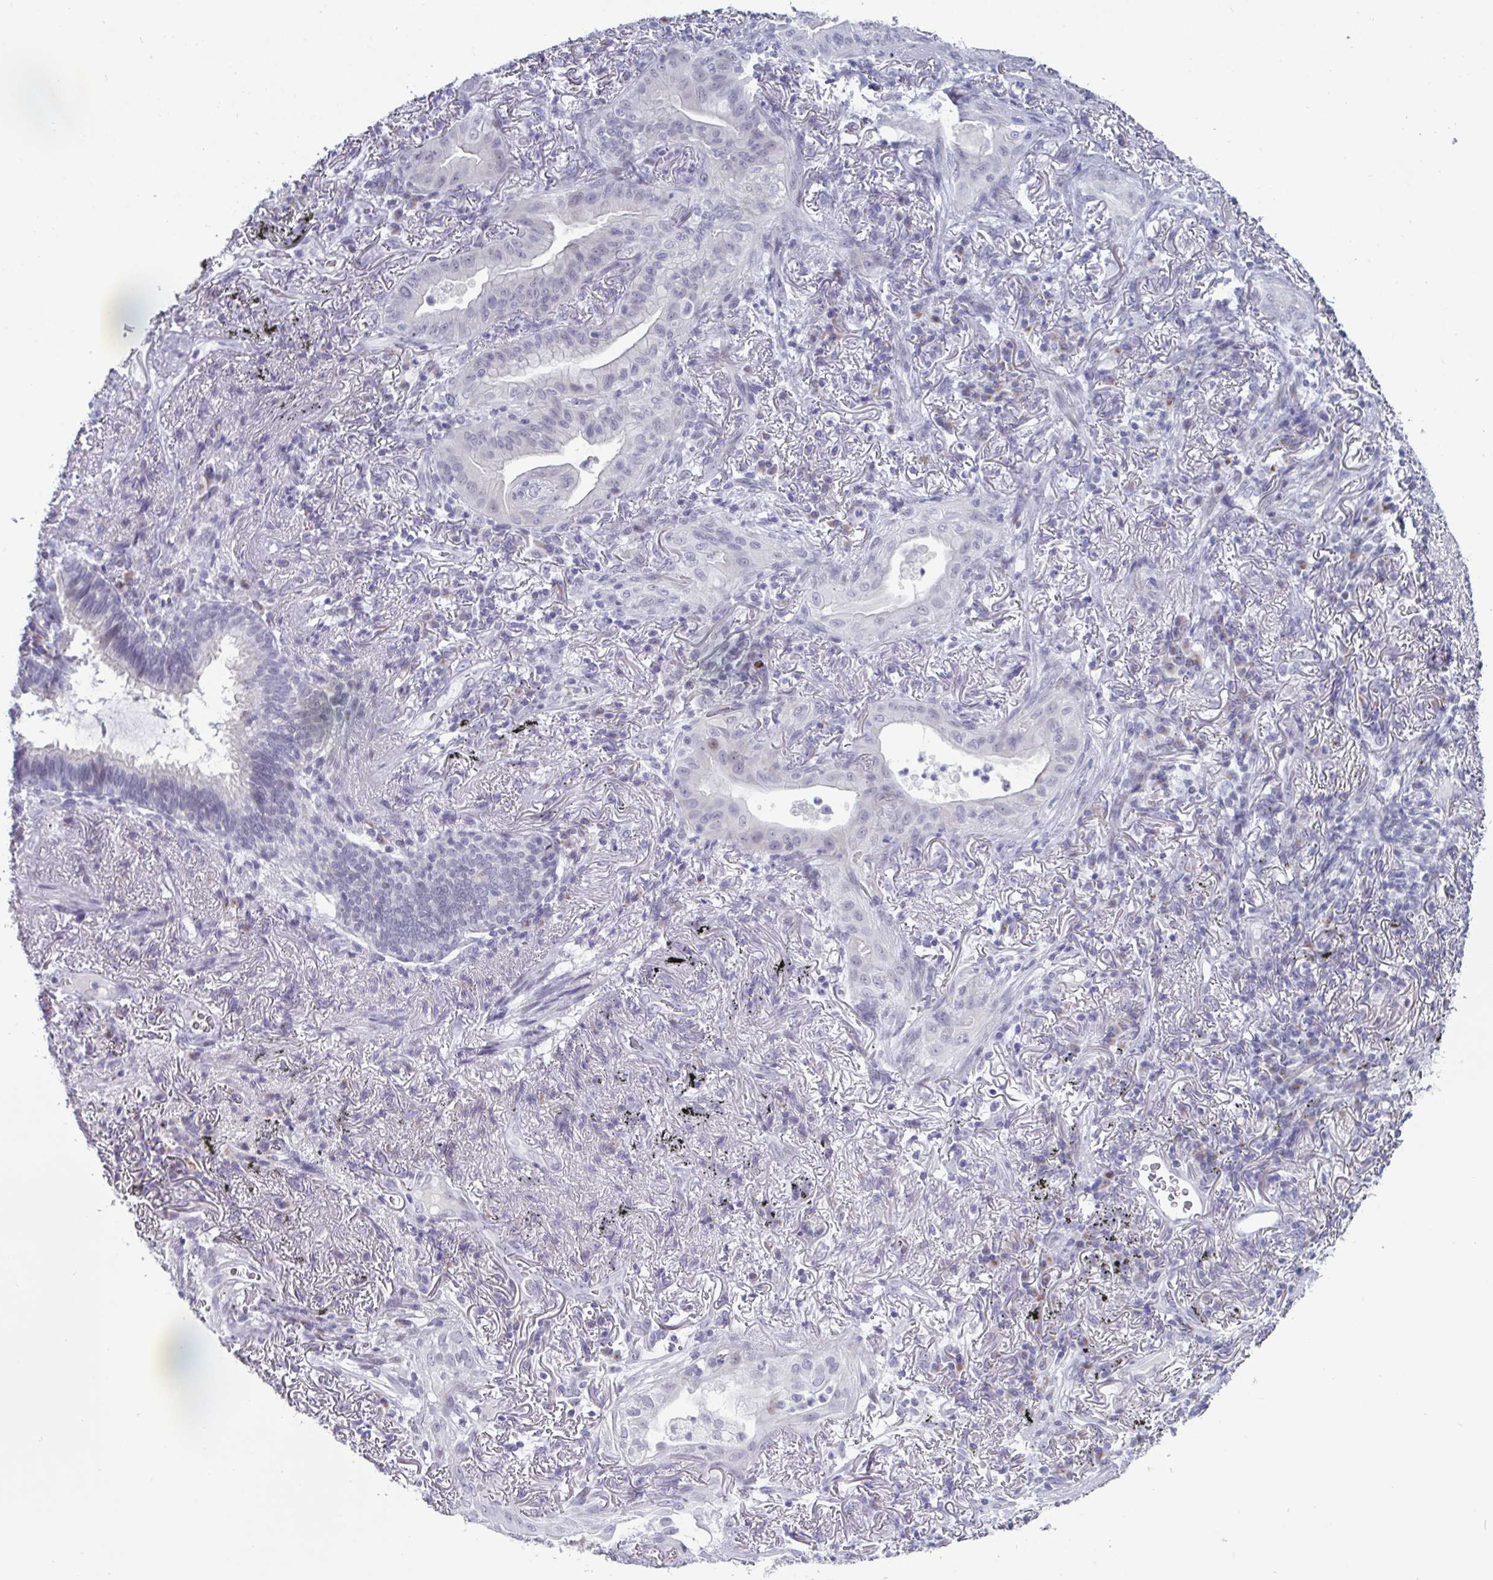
{"staining": {"intensity": "negative", "quantity": "none", "location": "none"}, "tissue": "lung cancer", "cell_type": "Tumor cells", "image_type": "cancer", "snomed": [{"axis": "morphology", "description": "Adenocarcinoma, NOS"}, {"axis": "topography", "description": "Lung"}], "caption": "IHC of lung cancer demonstrates no staining in tumor cells.", "gene": "VSIG10L", "patient": {"sex": "male", "age": 77}}